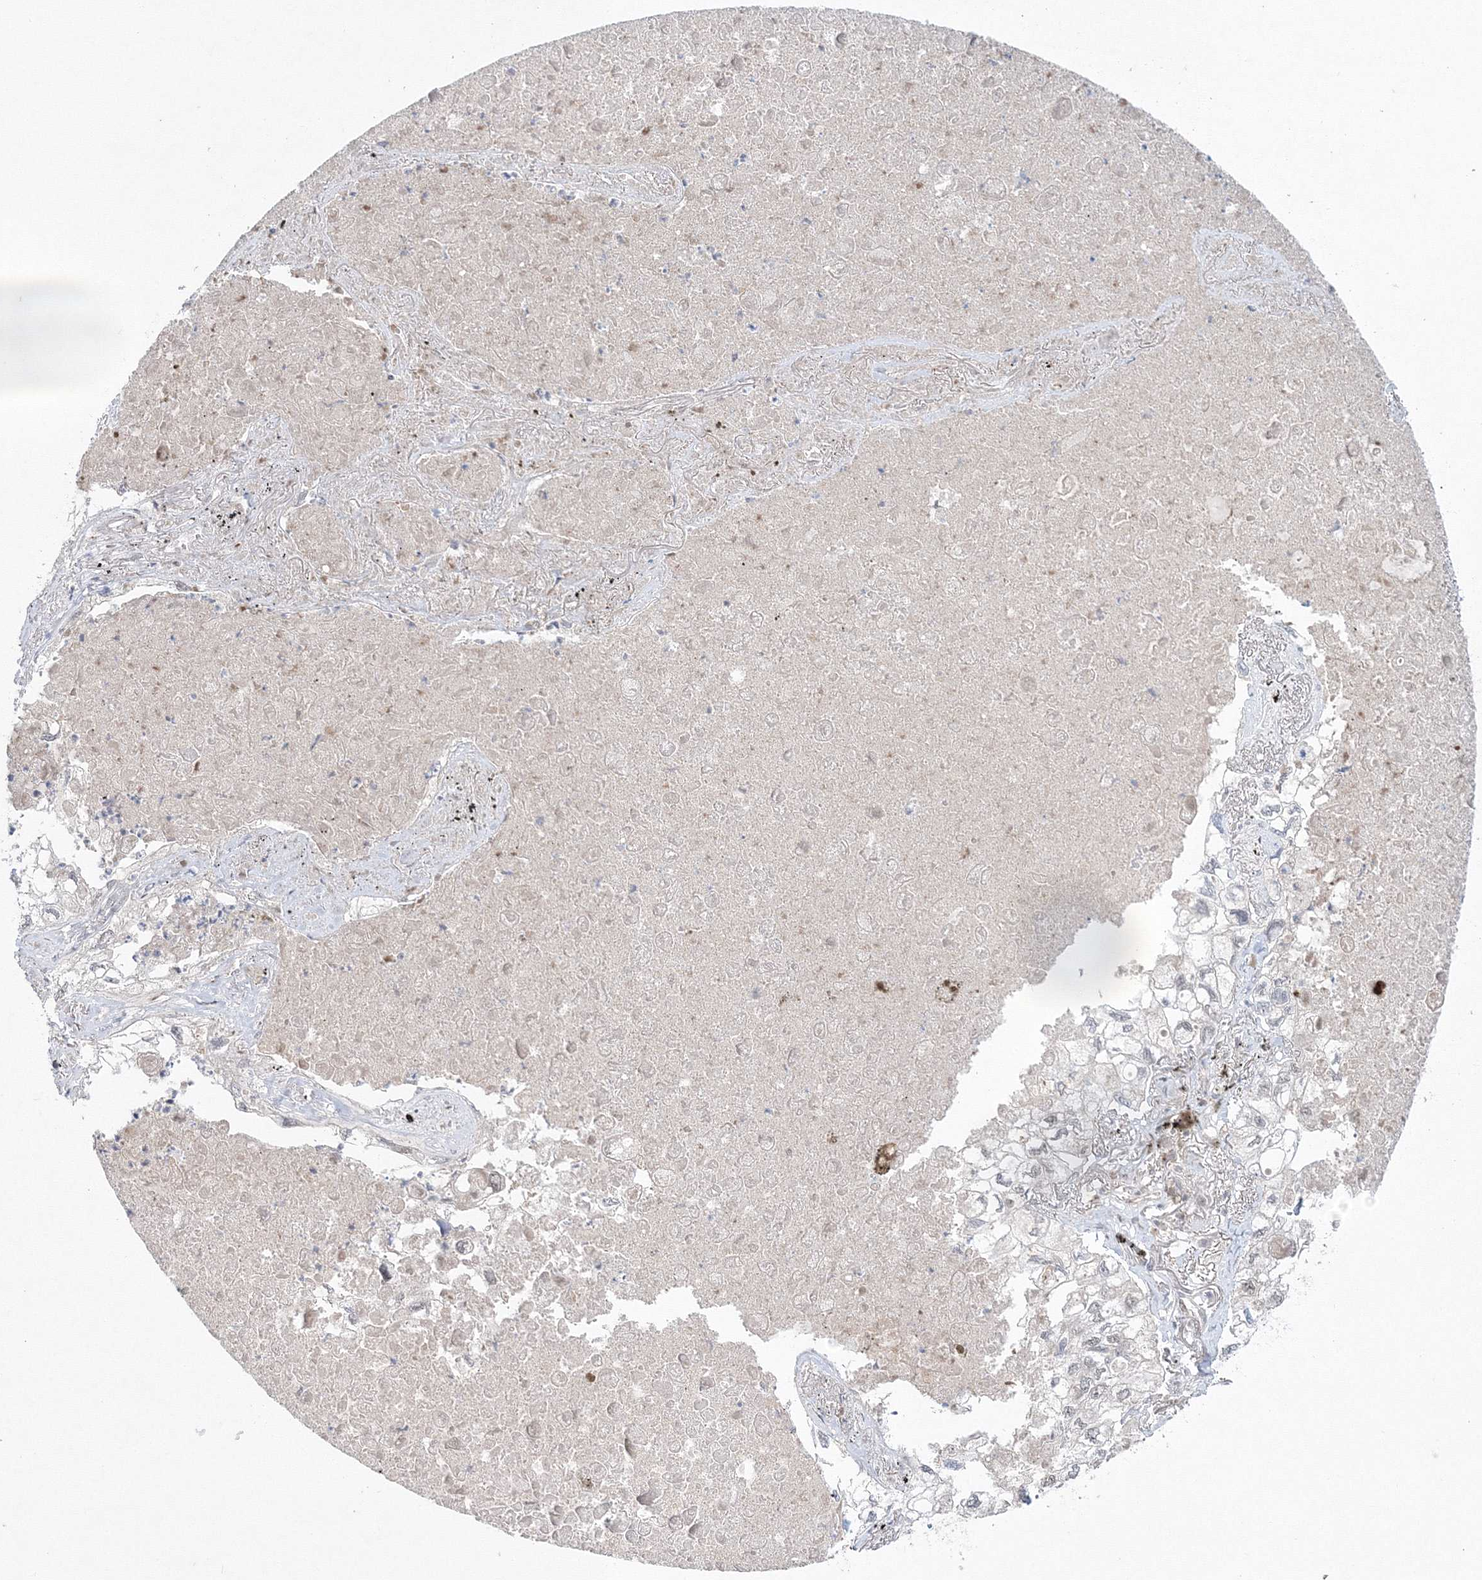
{"staining": {"intensity": "weak", "quantity": "<25%", "location": "nuclear"}, "tissue": "lung cancer", "cell_type": "Tumor cells", "image_type": "cancer", "snomed": [{"axis": "morphology", "description": "Adenocarcinoma, NOS"}, {"axis": "topography", "description": "Lung"}], "caption": "The micrograph demonstrates no staining of tumor cells in lung cancer (adenocarcinoma).", "gene": "NOA1", "patient": {"sex": "male", "age": 65}}